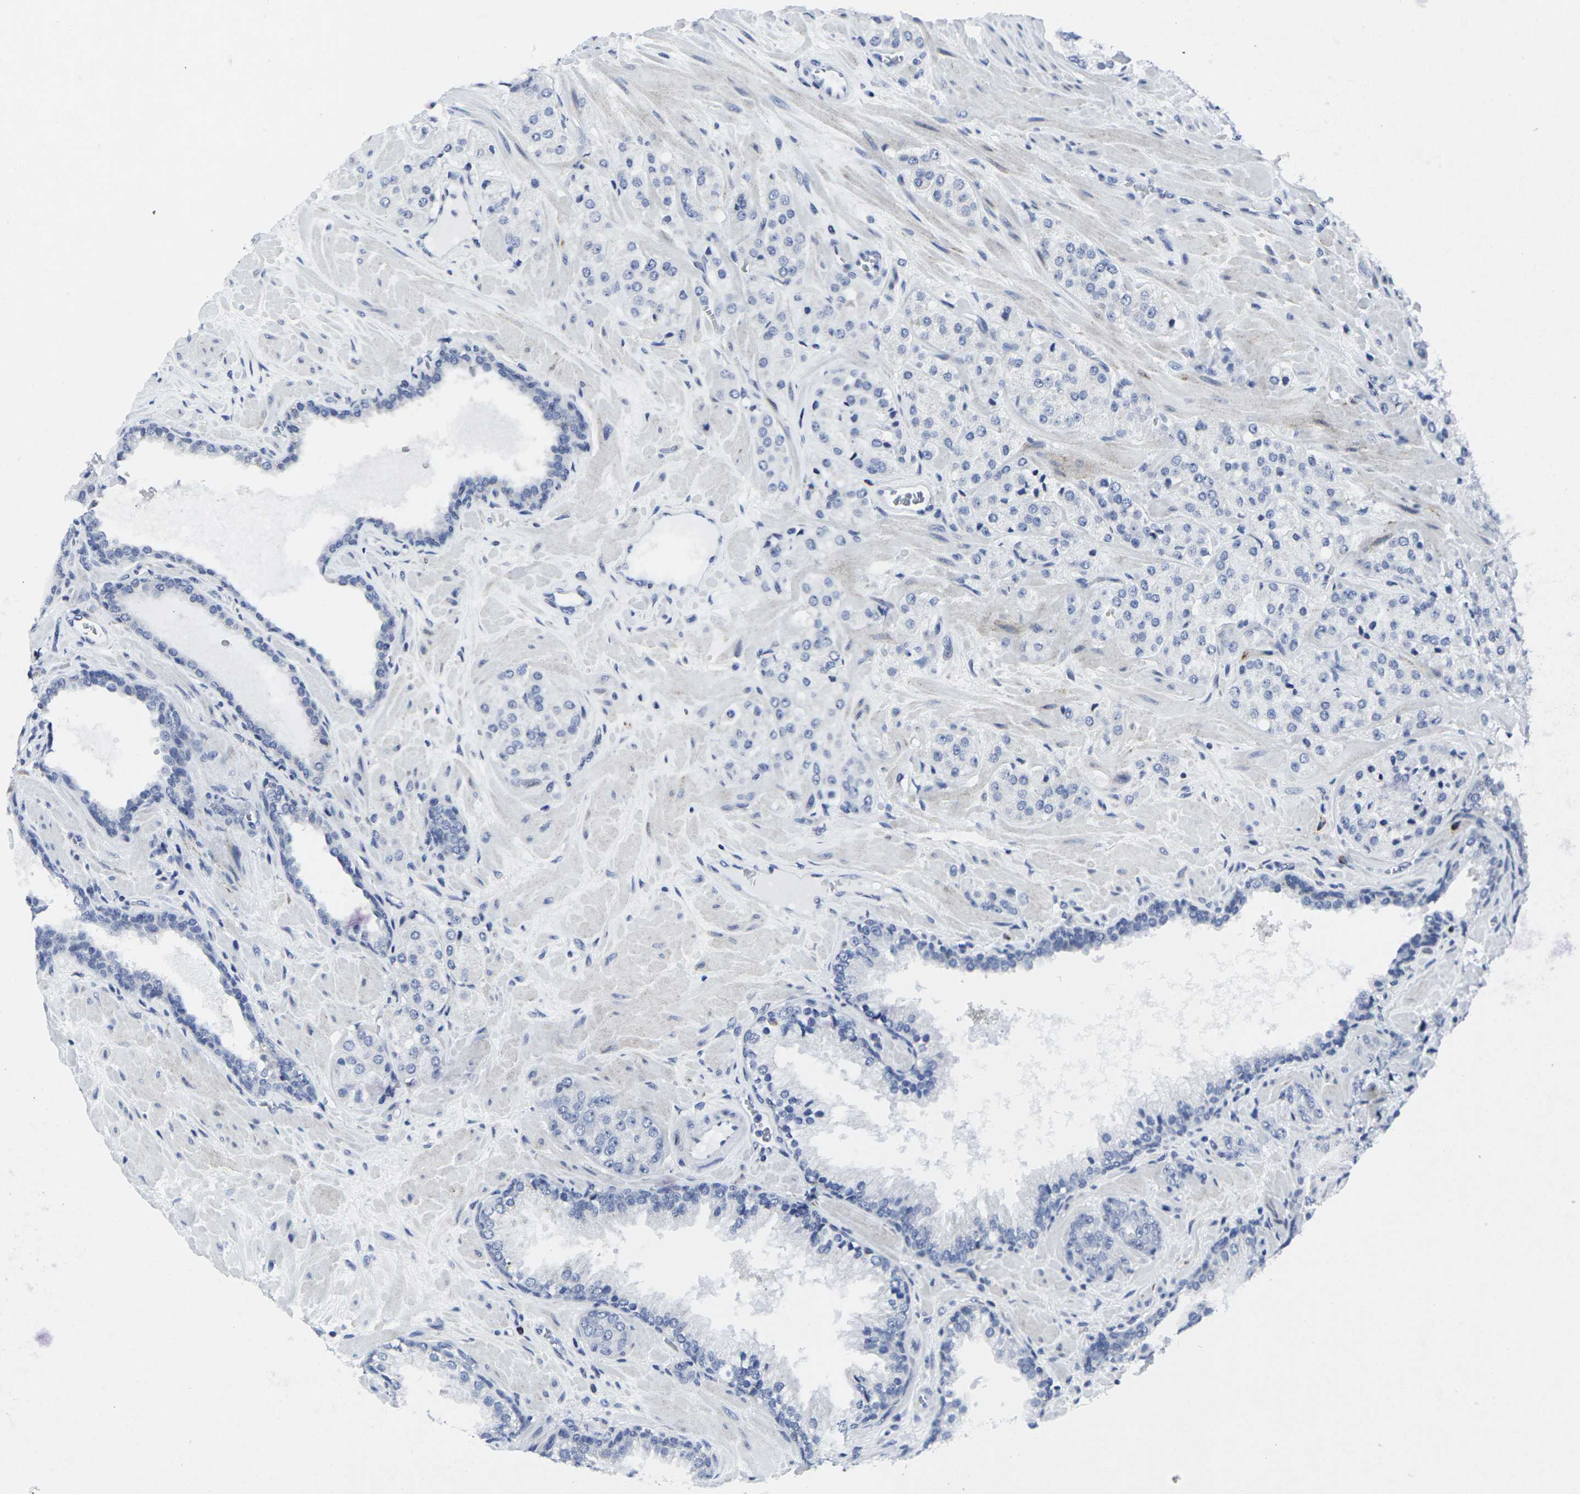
{"staining": {"intensity": "negative", "quantity": "none", "location": "none"}, "tissue": "prostate cancer", "cell_type": "Tumor cells", "image_type": "cancer", "snomed": [{"axis": "morphology", "description": "Adenocarcinoma, High grade"}, {"axis": "topography", "description": "Prostate"}], "caption": "Protein analysis of prostate cancer (adenocarcinoma (high-grade)) exhibits no significant staining in tumor cells.", "gene": "RPN1", "patient": {"sex": "male", "age": 64}}